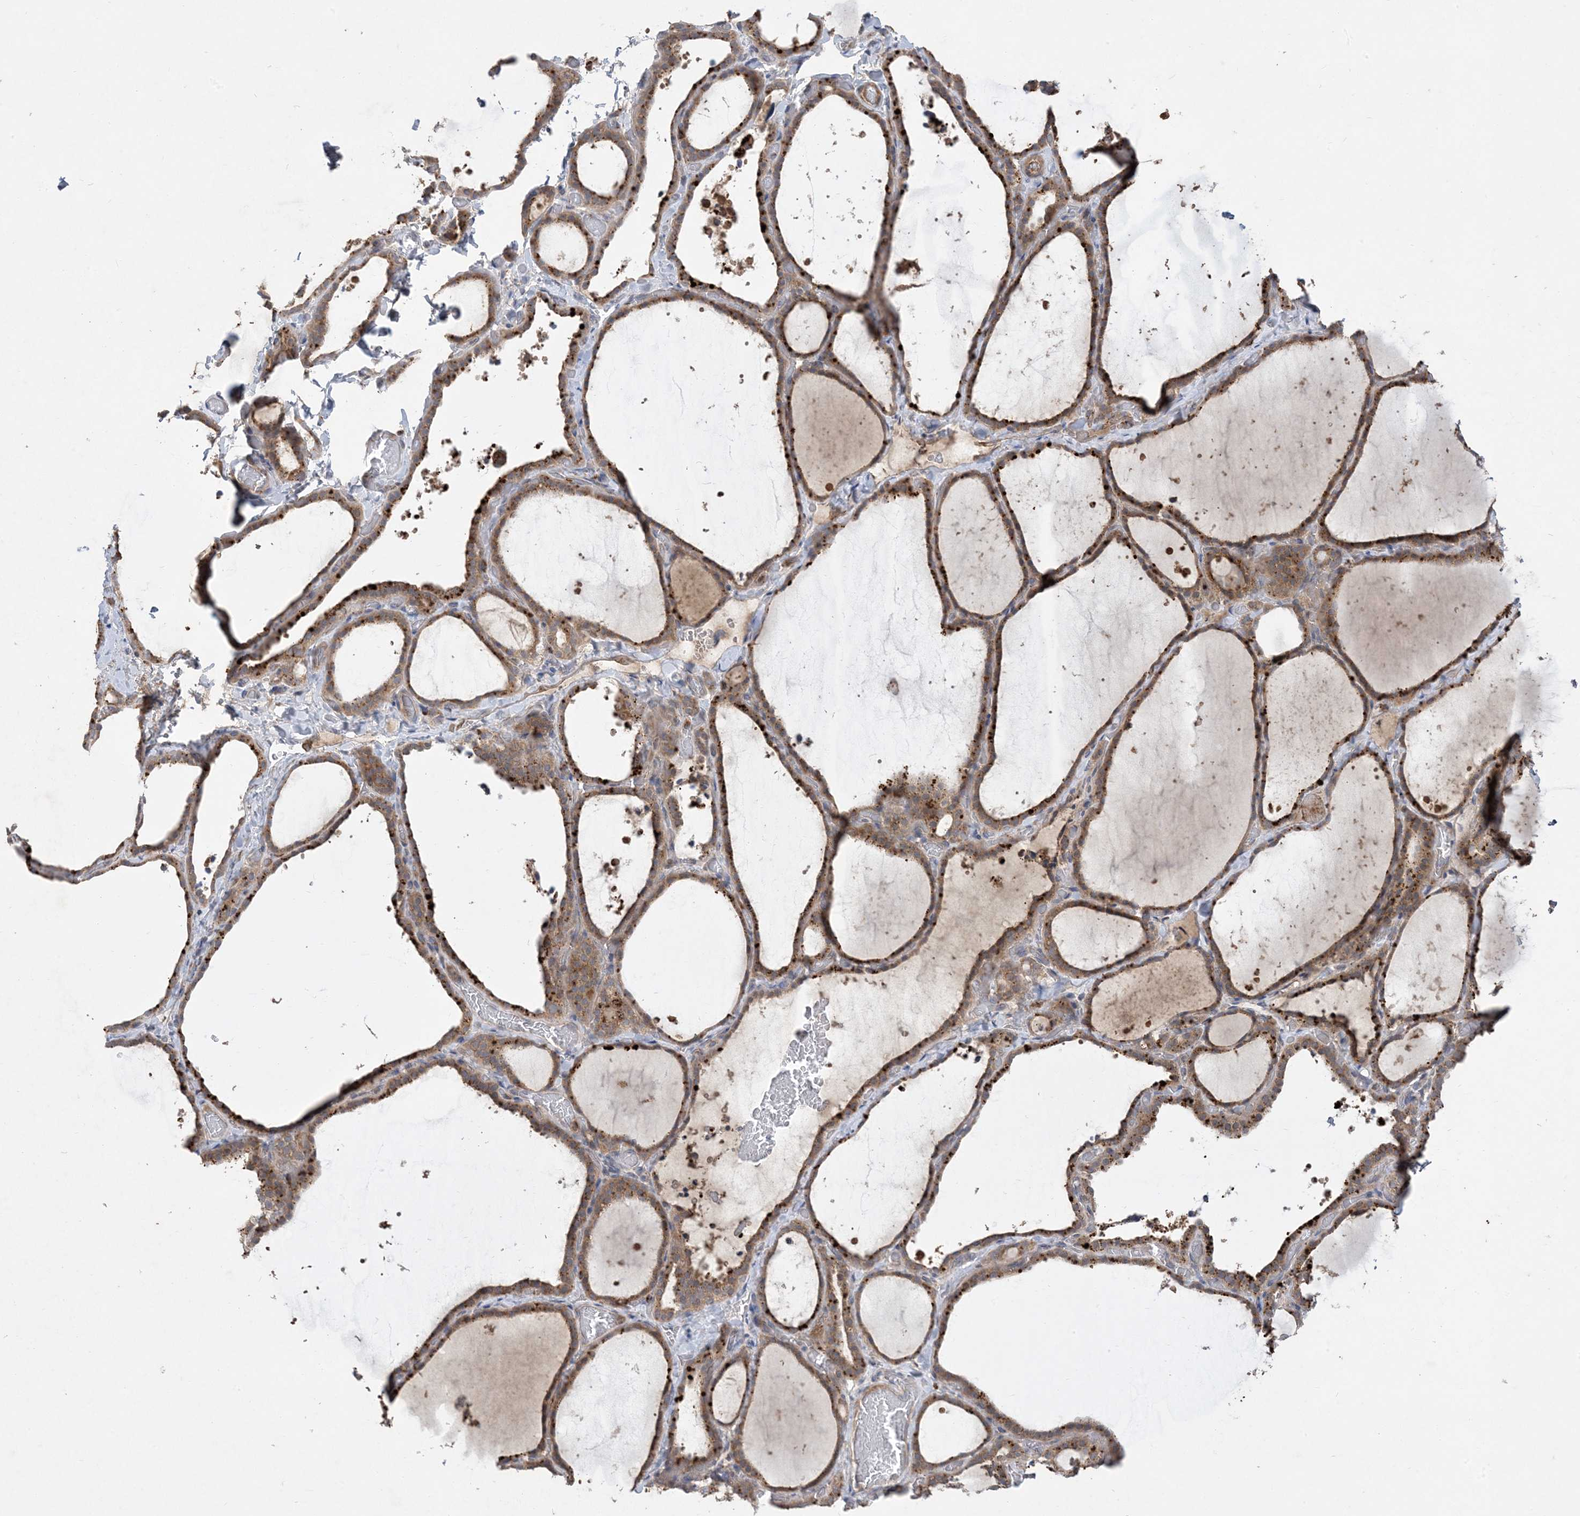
{"staining": {"intensity": "moderate", "quantity": ">75%", "location": "cytoplasmic/membranous"}, "tissue": "thyroid gland", "cell_type": "Glandular cells", "image_type": "normal", "snomed": [{"axis": "morphology", "description": "Normal tissue, NOS"}, {"axis": "topography", "description": "Thyroid gland"}], "caption": "Protein expression analysis of normal thyroid gland exhibits moderate cytoplasmic/membranous positivity in about >75% of glandular cells.", "gene": "MASP2", "patient": {"sex": "female", "age": 22}}